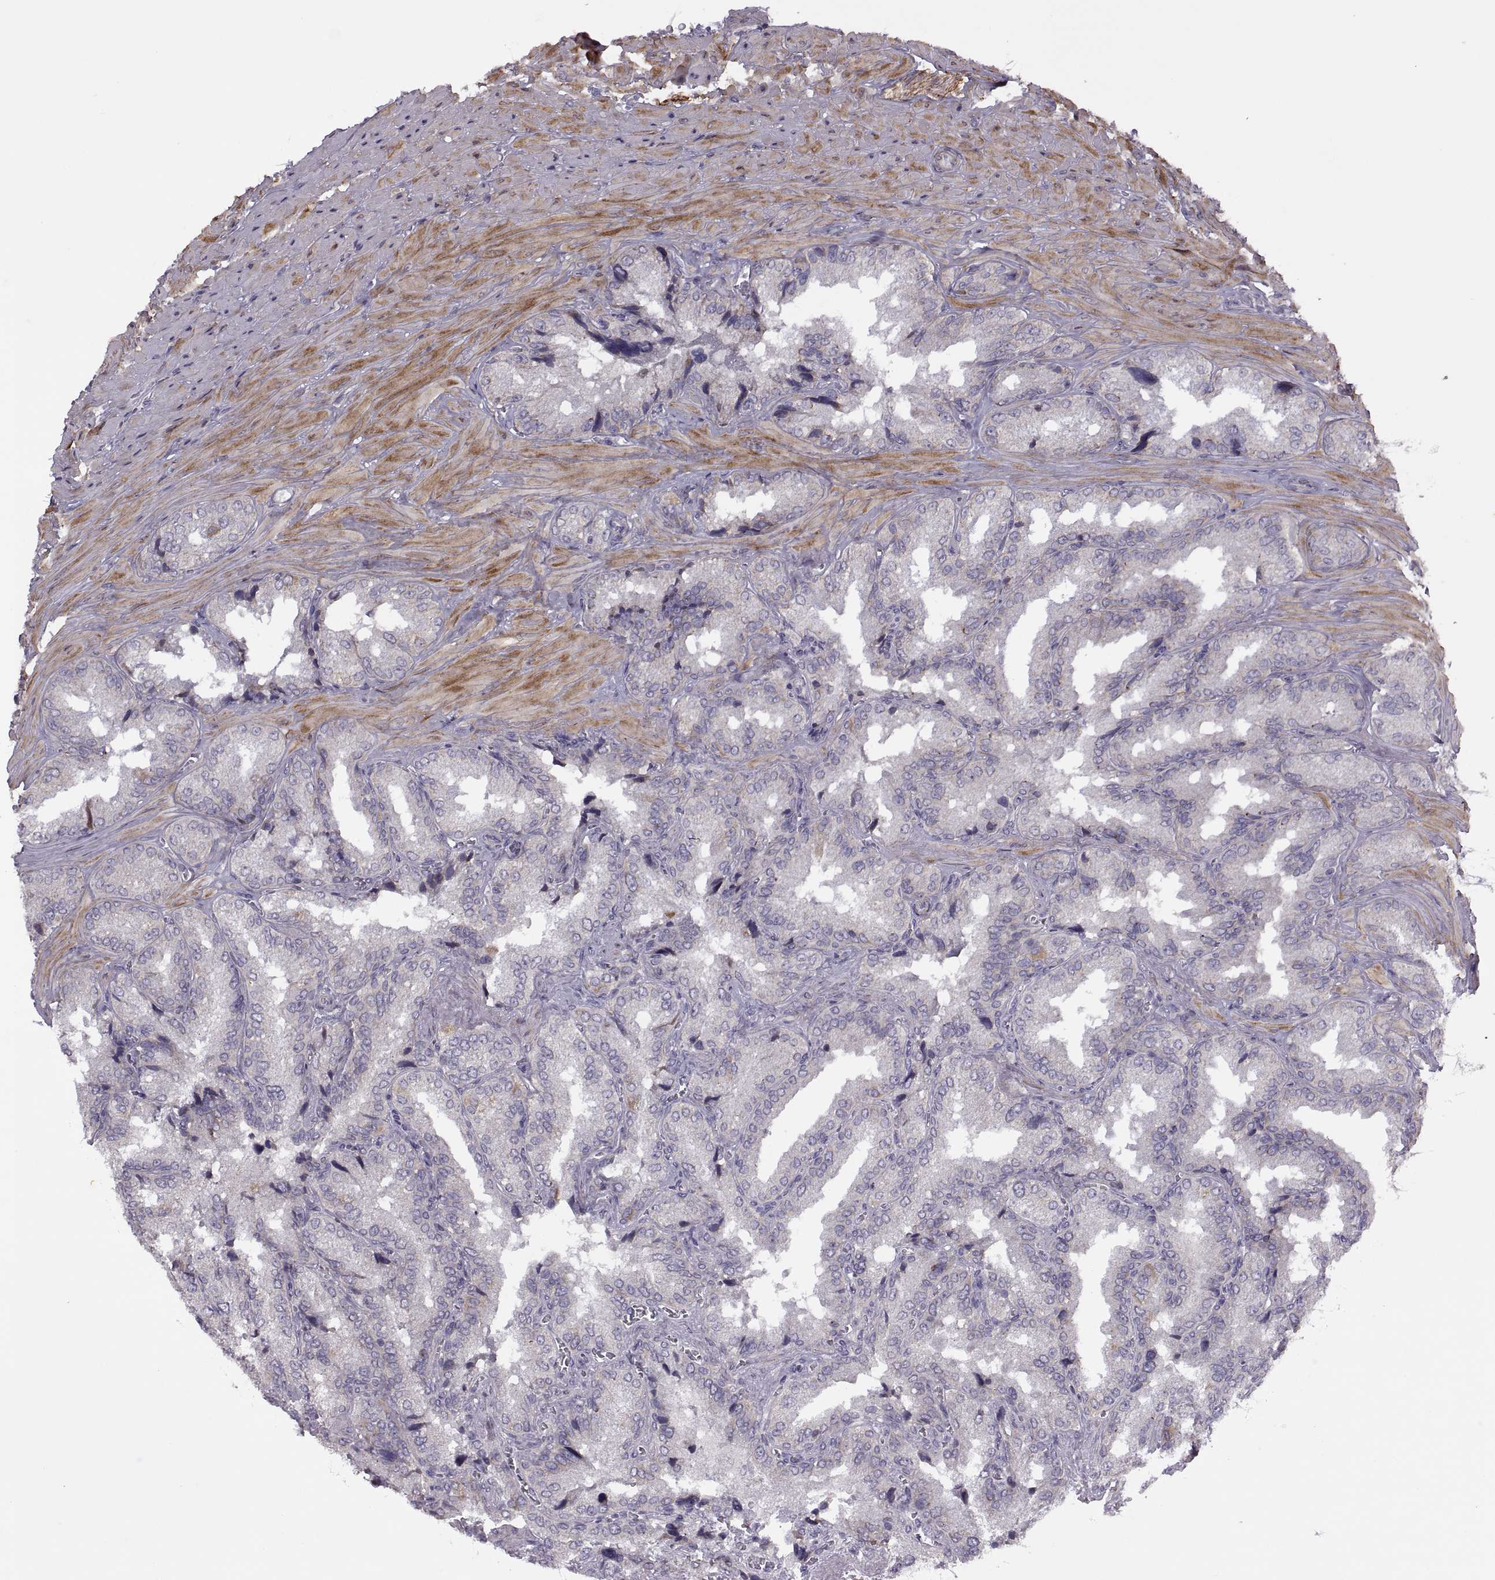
{"staining": {"intensity": "negative", "quantity": "none", "location": "none"}, "tissue": "seminal vesicle", "cell_type": "Glandular cells", "image_type": "normal", "snomed": [{"axis": "morphology", "description": "Normal tissue, NOS"}, {"axis": "topography", "description": "Seminal veicle"}], "caption": "High magnification brightfield microscopy of normal seminal vesicle stained with DAB (brown) and counterstained with hematoxylin (blue): glandular cells show no significant positivity.", "gene": "RIPK4", "patient": {"sex": "male", "age": 37}}